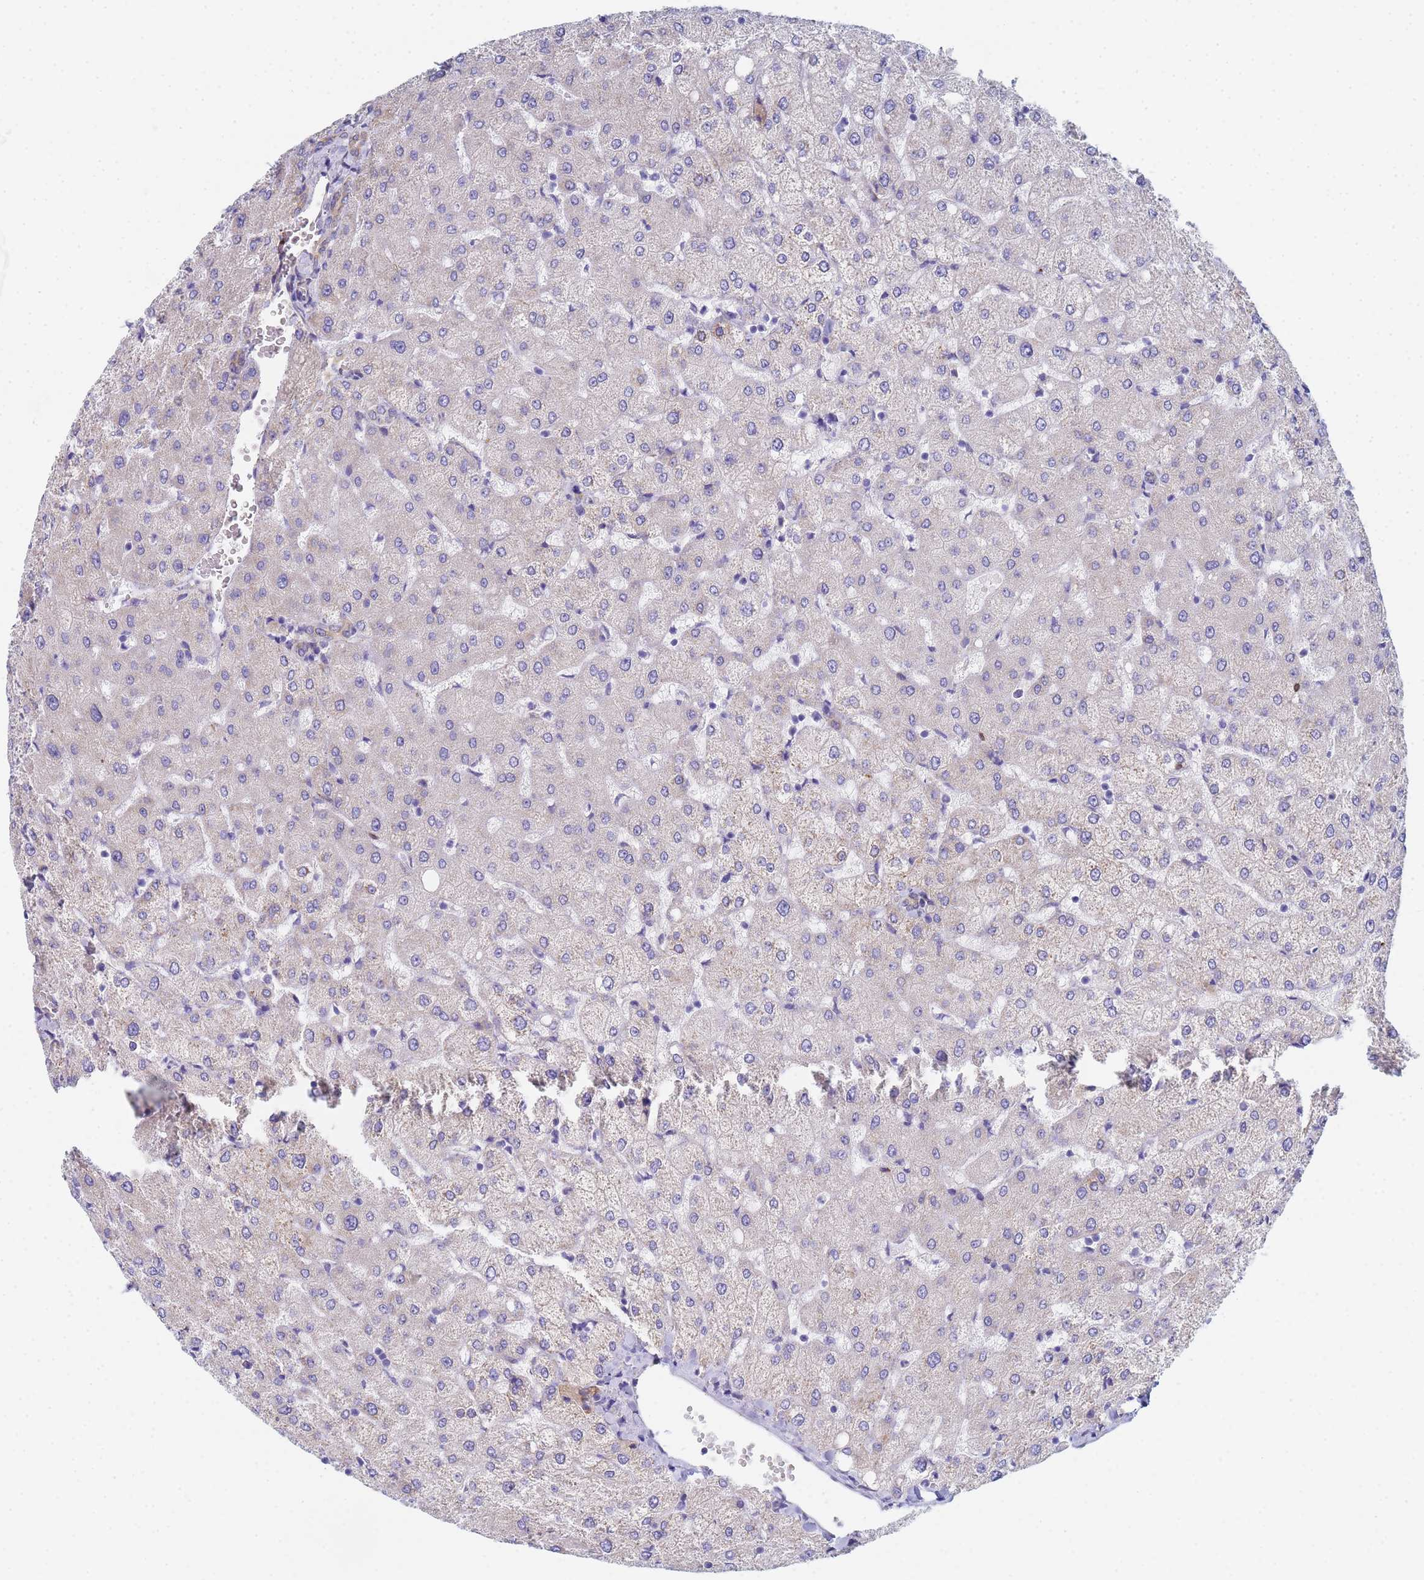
{"staining": {"intensity": "negative", "quantity": "none", "location": "none"}, "tissue": "liver", "cell_type": "Cholangiocytes", "image_type": "normal", "snomed": [{"axis": "morphology", "description": "Normal tissue, NOS"}, {"axis": "topography", "description": "Liver"}], "caption": "Cholangiocytes show no significant protein expression in unremarkable liver. (IHC, brightfield microscopy, high magnification).", "gene": "GDAP2", "patient": {"sex": "female", "age": 54}}